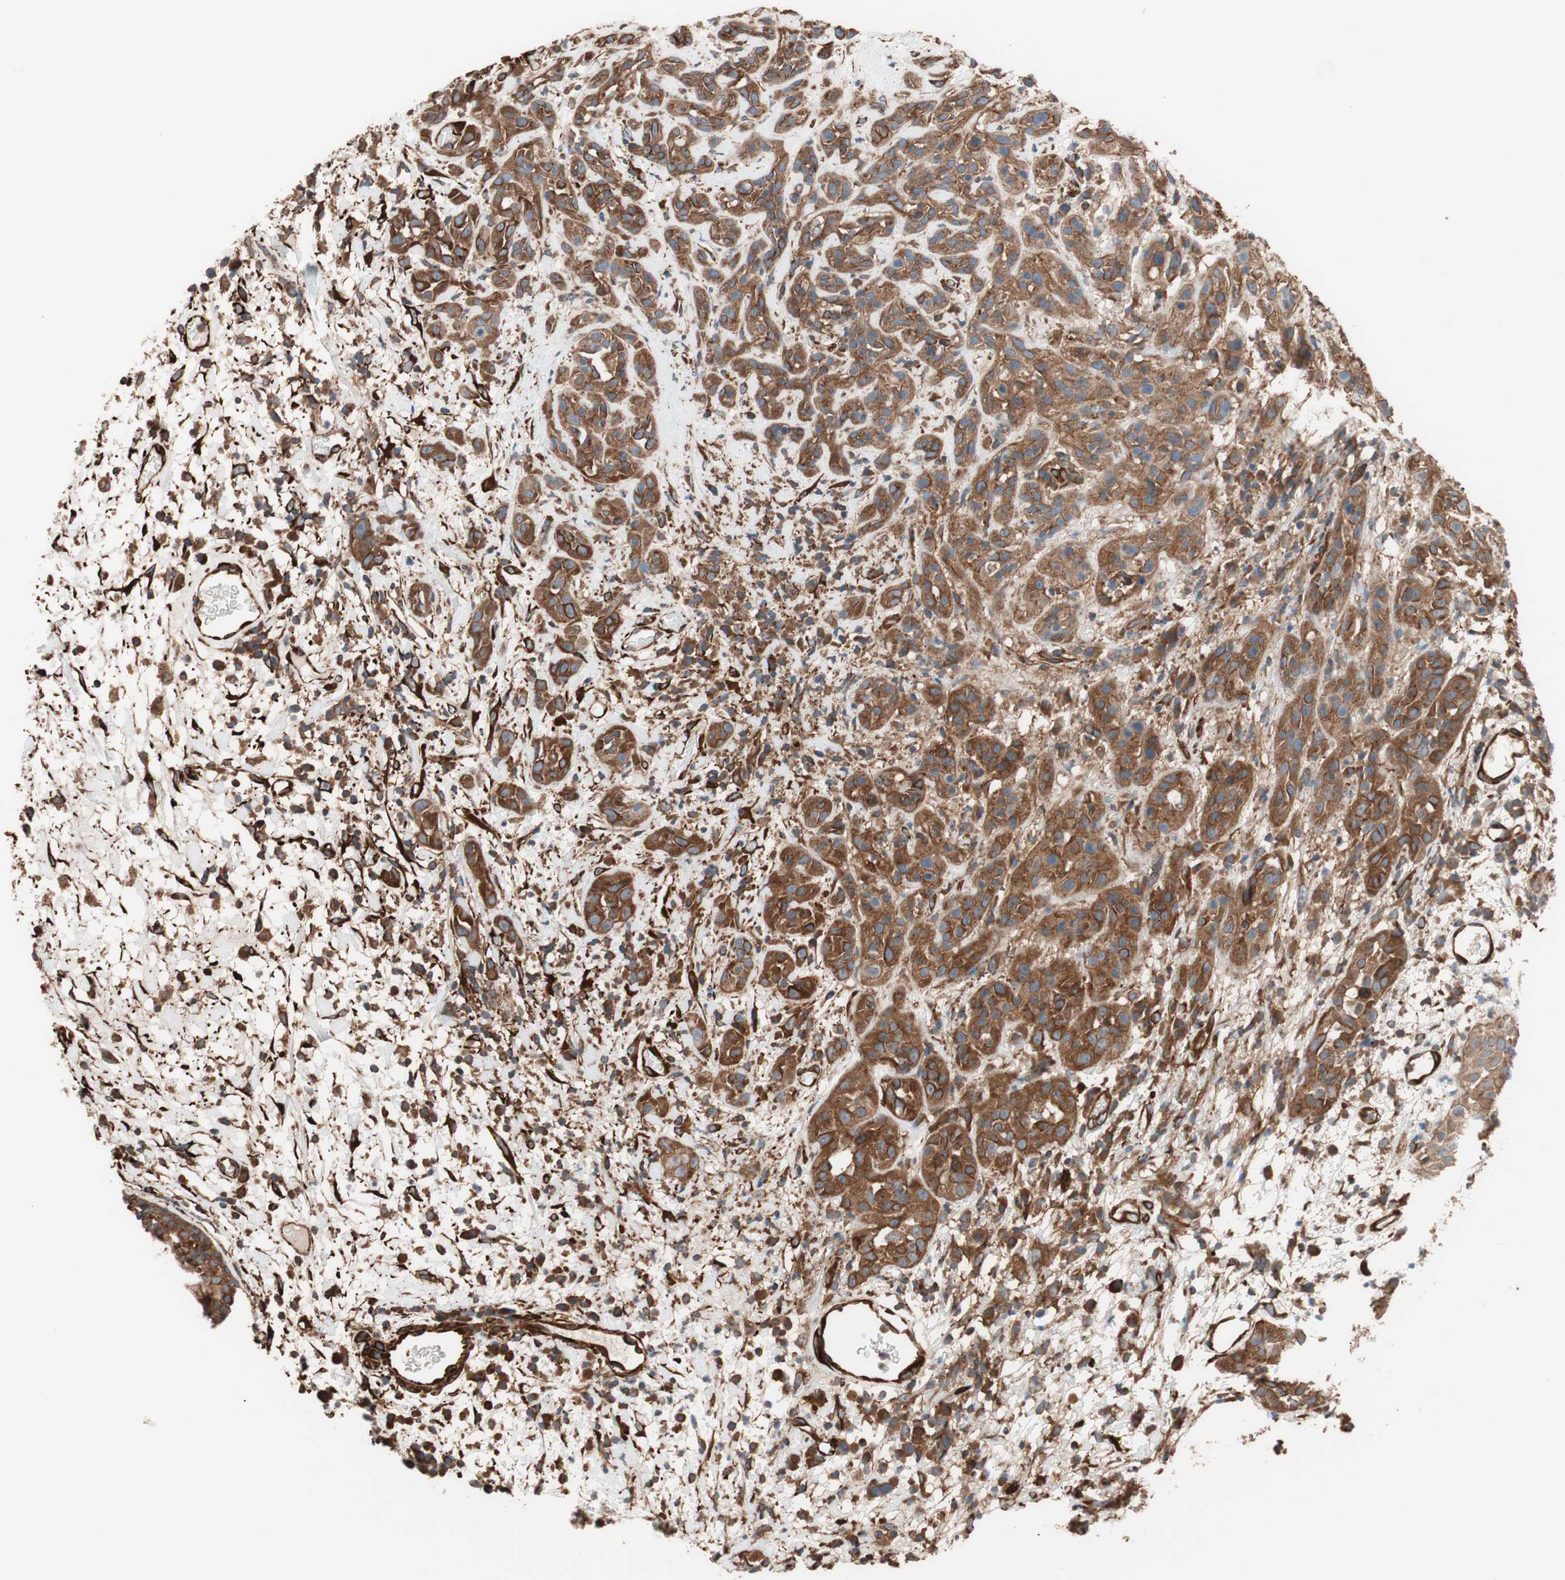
{"staining": {"intensity": "strong", "quantity": ">75%", "location": "cytoplasmic/membranous"}, "tissue": "head and neck cancer", "cell_type": "Tumor cells", "image_type": "cancer", "snomed": [{"axis": "morphology", "description": "Squamous cell carcinoma, NOS"}, {"axis": "topography", "description": "Head-Neck"}], "caption": "Head and neck cancer (squamous cell carcinoma) was stained to show a protein in brown. There is high levels of strong cytoplasmic/membranous staining in about >75% of tumor cells. (brown staining indicates protein expression, while blue staining denotes nuclei).", "gene": "GPSM2", "patient": {"sex": "male", "age": 62}}